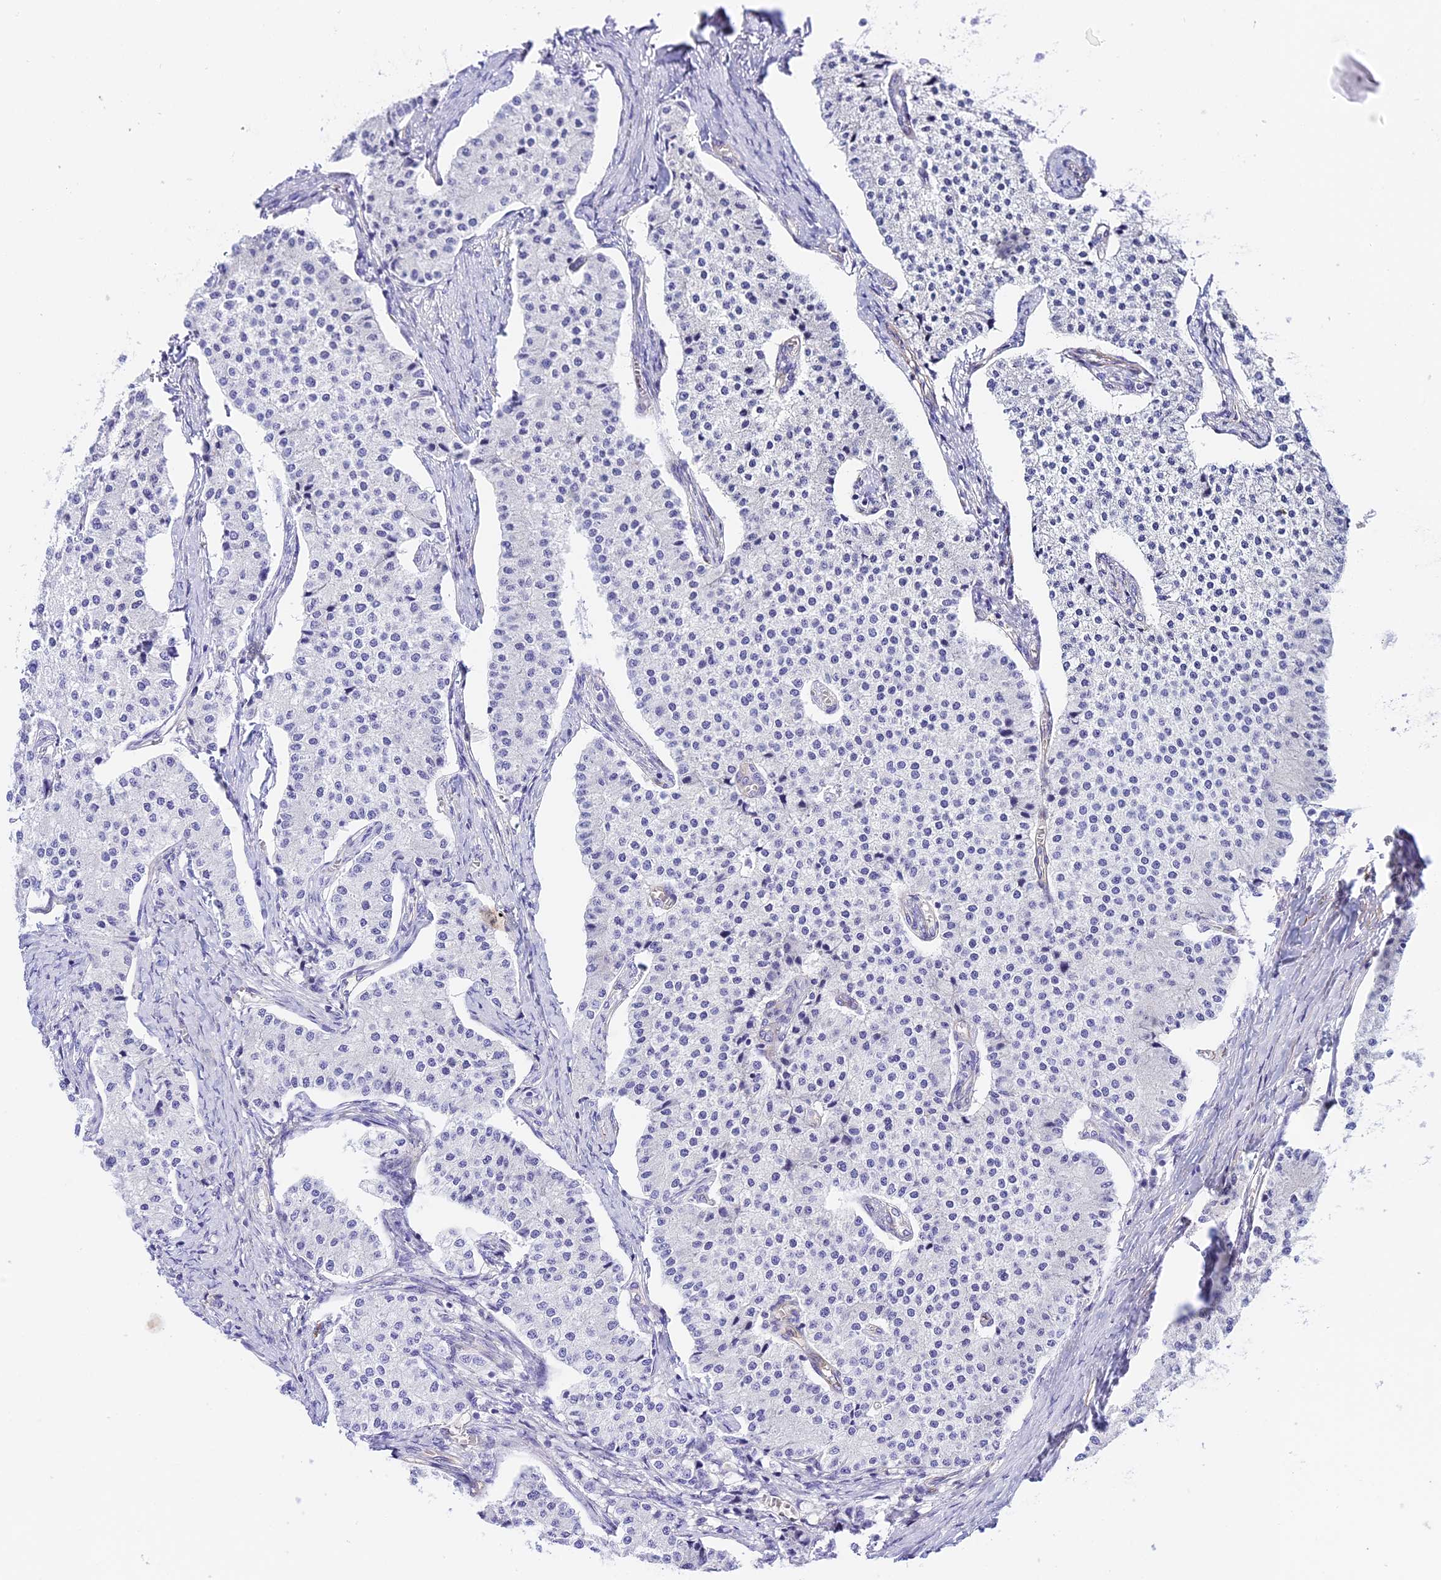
{"staining": {"intensity": "negative", "quantity": "none", "location": "none"}, "tissue": "carcinoid", "cell_type": "Tumor cells", "image_type": "cancer", "snomed": [{"axis": "morphology", "description": "Carcinoid, malignant, NOS"}, {"axis": "topography", "description": "Colon"}], "caption": "Tumor cells are negative for brown protein staining in carcinoid.", "gene": "HOMER3", "patient": {"sex": "female", "age": 52}}